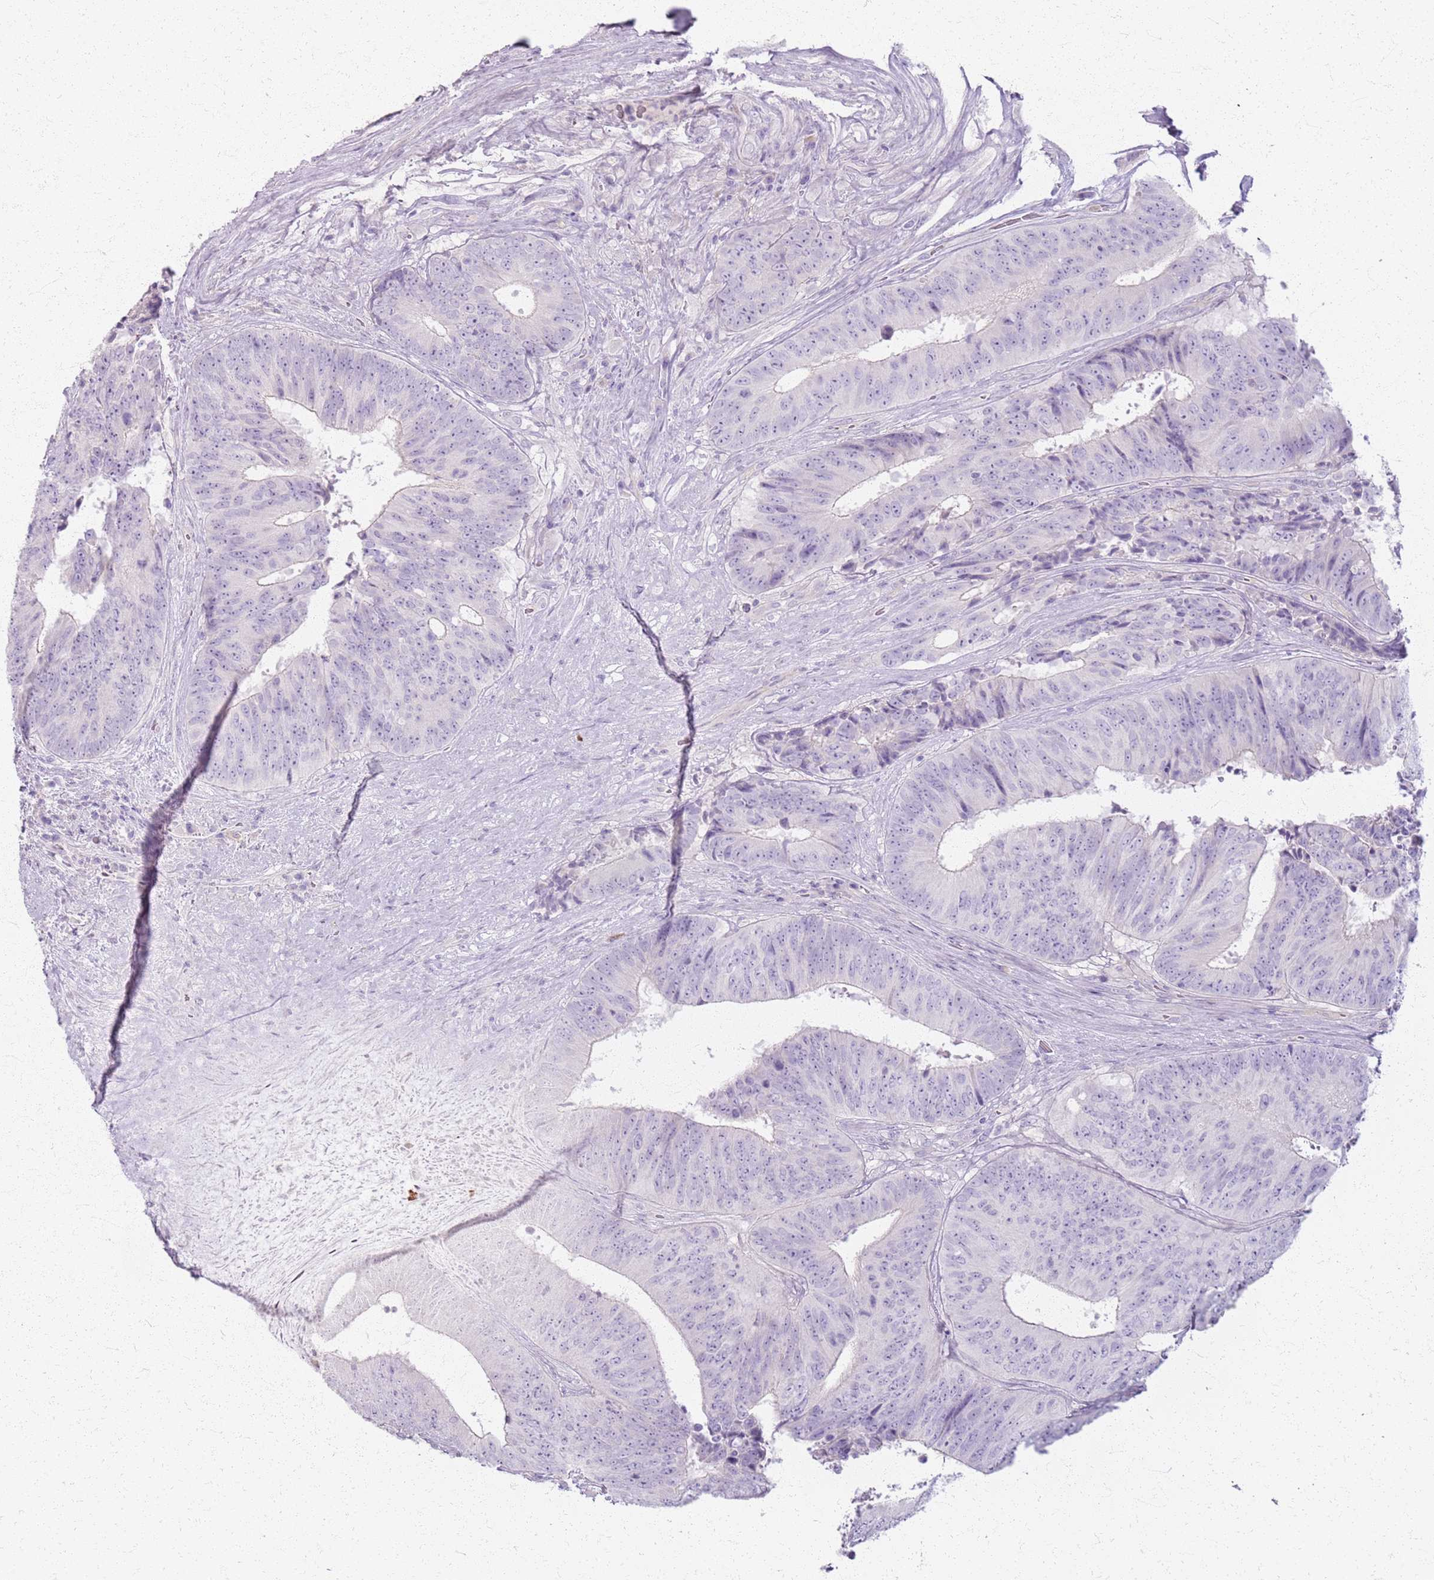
{"staining": {"intensity": "negative", "quantity": "none", "location": "none"}, "tissue": "colorectal cancer", "cell_type": "Tumor cells", "image_type": "cancer", "snomed": [{"axis": "morphology", "description": "Adenocarcinoma, NOS"}, {"axis": "topography", "description": "Rectum"}], "caption": "This is a histopathology image of immunohistochemistry staining of adenocarcinoma (colorectal), which shows no expression in tumor cells.", "gene": "CSRP3", "patient": {"sex": "male", "age": 72}}